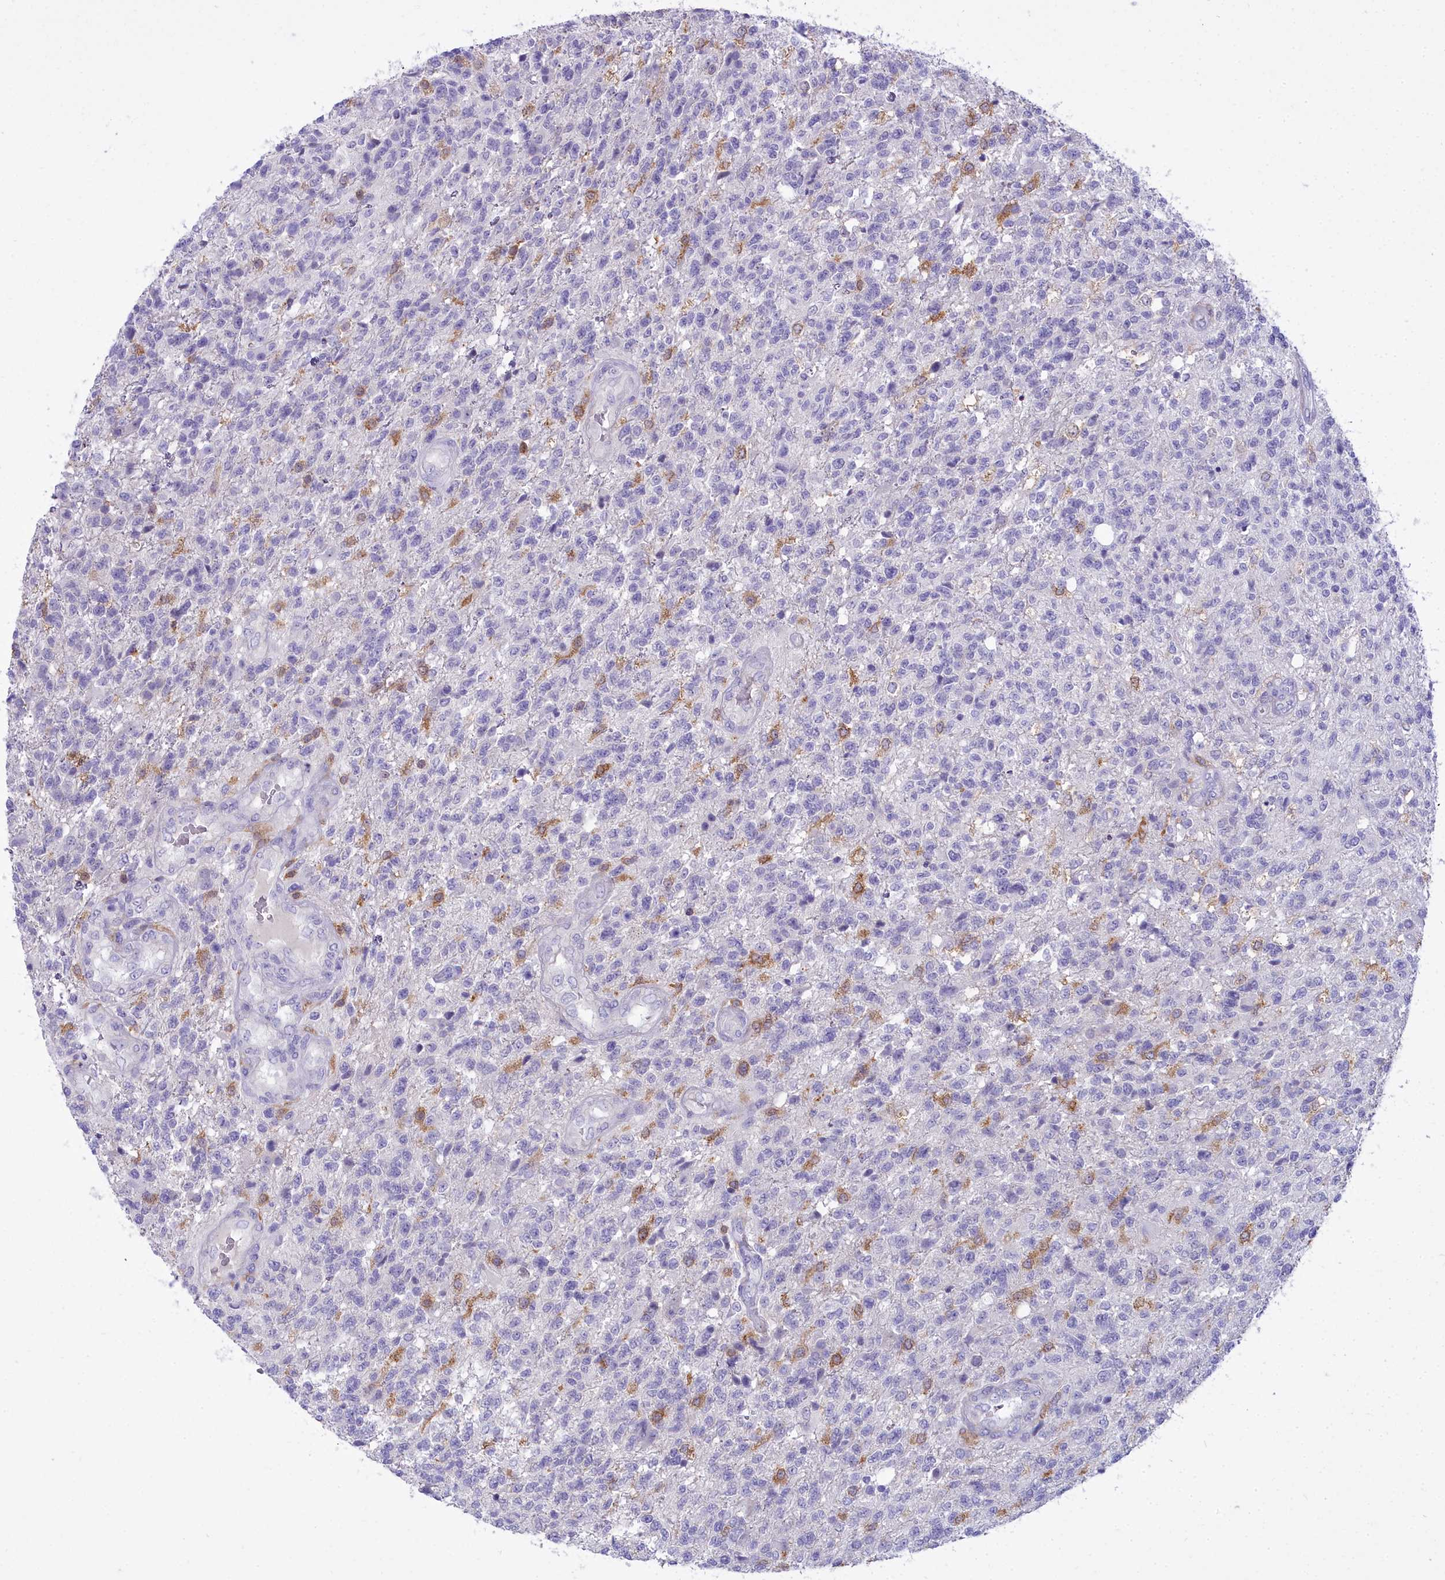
{"staining": {"intensity": "negative", "quantity": "none", "location": "none"}, "tissue": "glioma", "cell_type": "Tumor cells", "image_type": "cancer", "snomed": [{"axis": "morphology", "description": "Glioma, malignant, High grade"}, {"axis": "topography", "description": "Brain"}], "caption": "Histopathology image shows no protein expression in tumor cells of high-grade glioma (malignant) tissue.", "gene": "BLNK", "patient": {"sex": "male", "age": 56}}